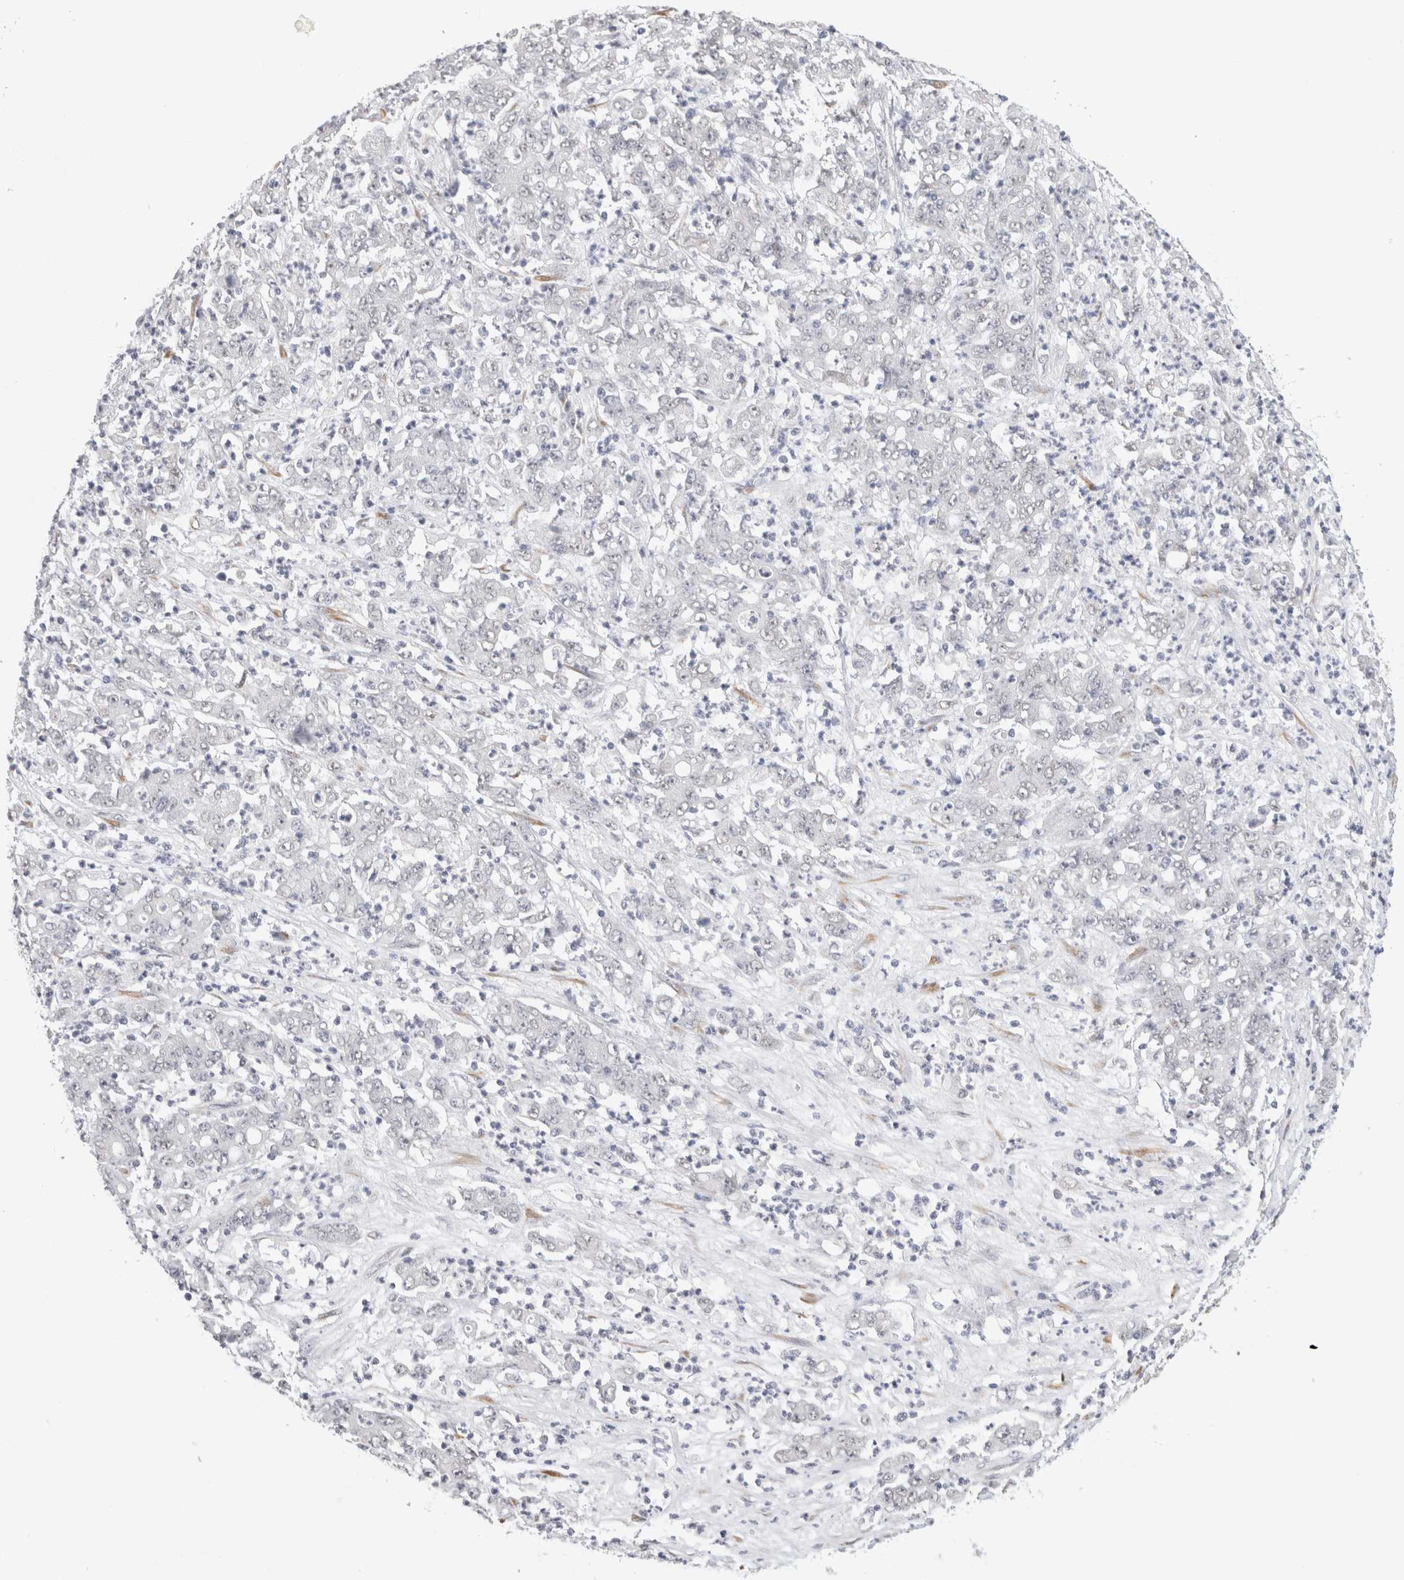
{"staining": {"intensity": "negative", "quantity": "none", "location": "none"}, "tissue": "stomach cancer", "cell_type": "Tumor cells", "image_type": "cancer", "snomed": [{"axis": "morphology", "description": "Adenocarcinoma, NOS"}, {"axis": "topography", "description": "Stomach, lower"}], "caption": "Stomach cancer (adenocarcinoma) was stained to show a protein in brown. There is no significant expression in tumor cells.", "gene": "HDLBP", "patient": {"sex": "female", "age": 71}}